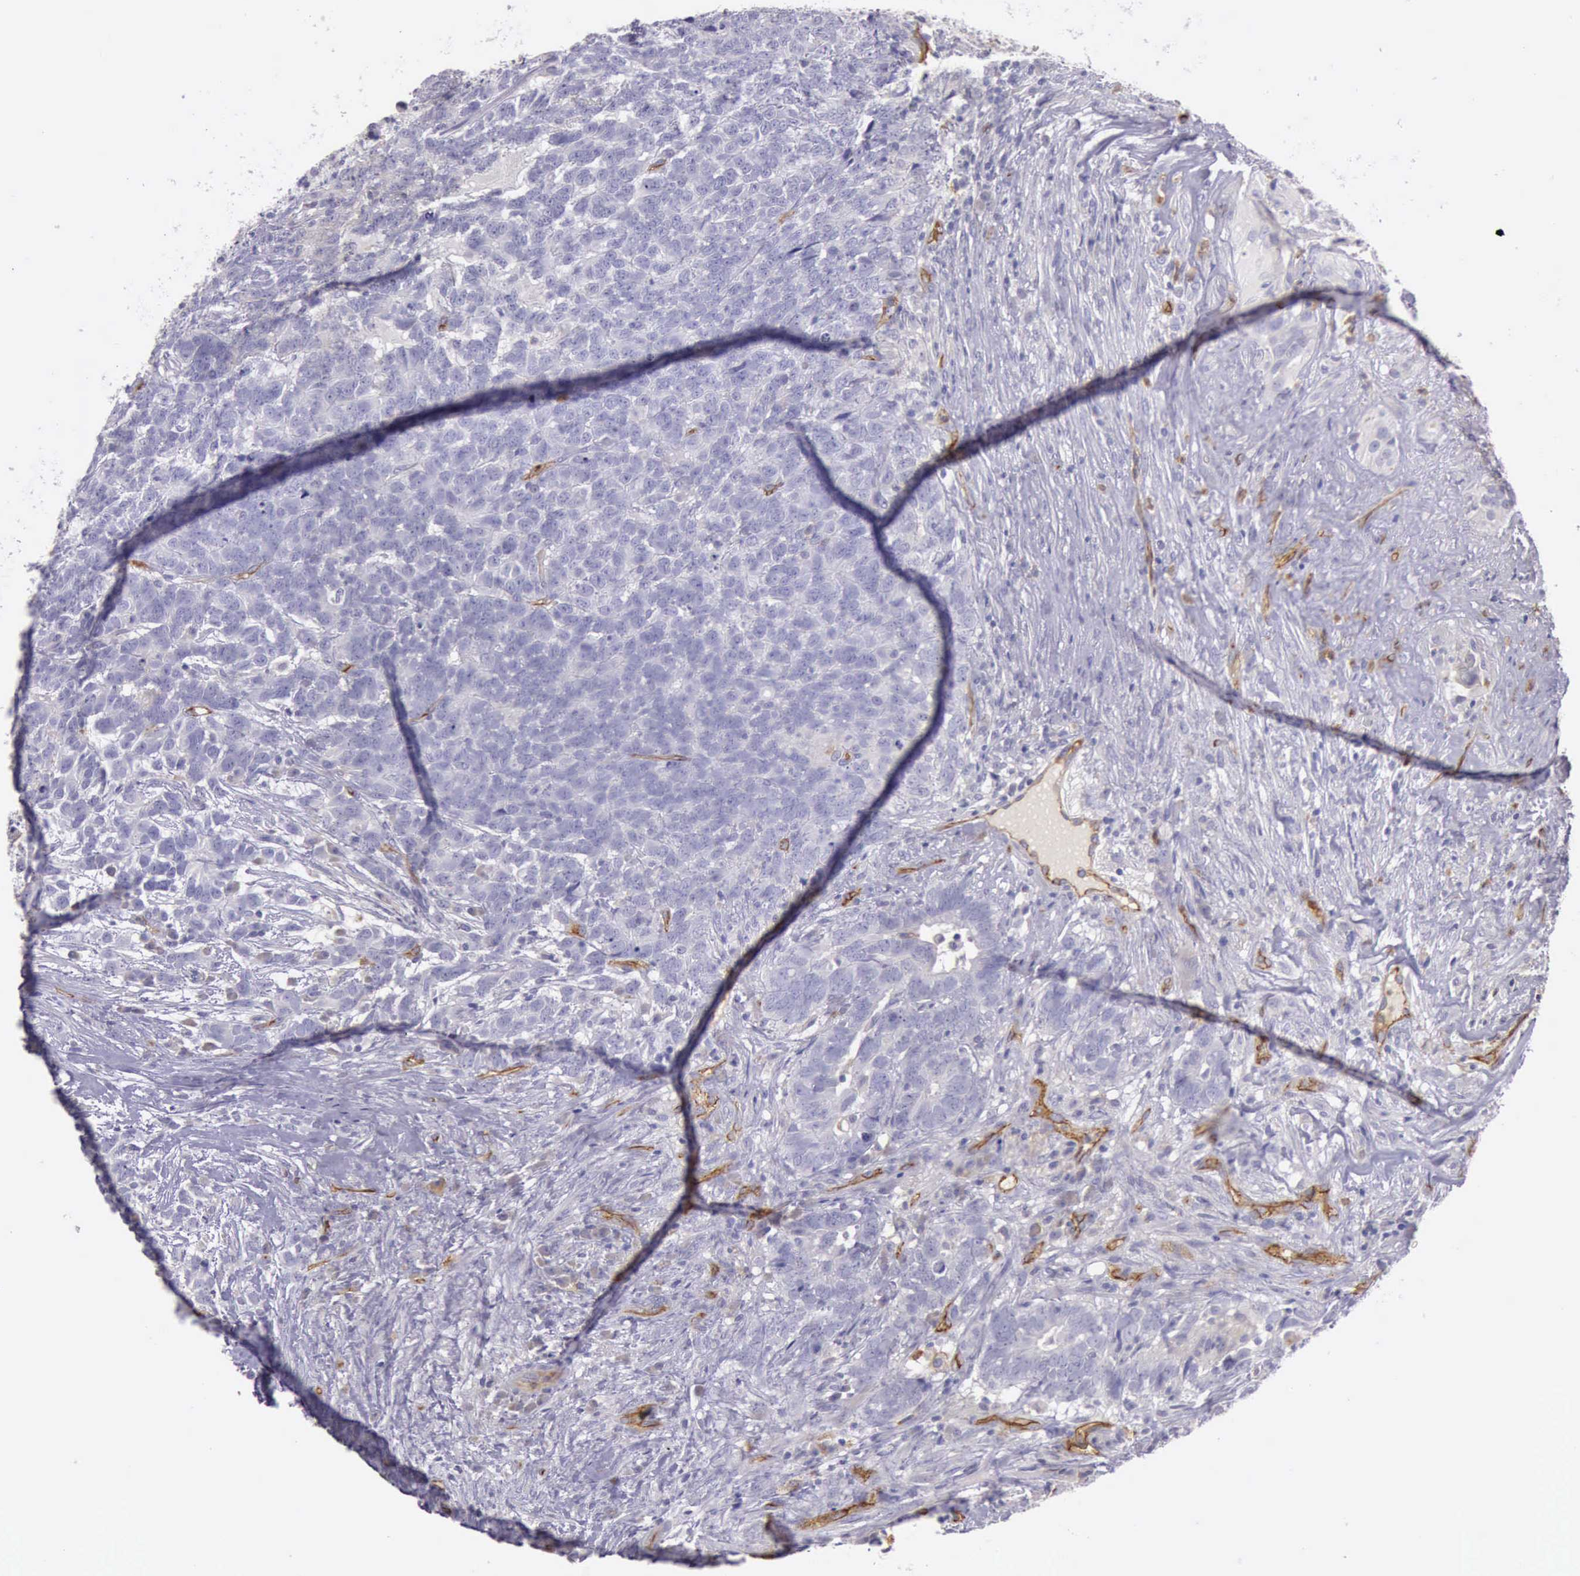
{"staining": {"intensity": "weak", "quantity": "<25%", "location": "cytoplasmic/membranous"}, "tissue": "testis cancer", "cell_type": "Tumor cells", "image_type": "cancer", "snomed": [{"axis": "morphology", "description": "Carcinoma, Embryonal, NOS"}, {"axis": "topography", "description": "Testis"}], "caption": "Immunohistochemistry (IHC) photomicrograph of neoplastic tissue: embryonal carcinoma (testis) stained with DAB displays no significant protein positivity in tumor cells. (DAB immunohistochemistry (IHC) visualized using brightfield microscopy, high magnification).", "gene": "TCEANC", "patient": {"sex": "male", "age": 26}}